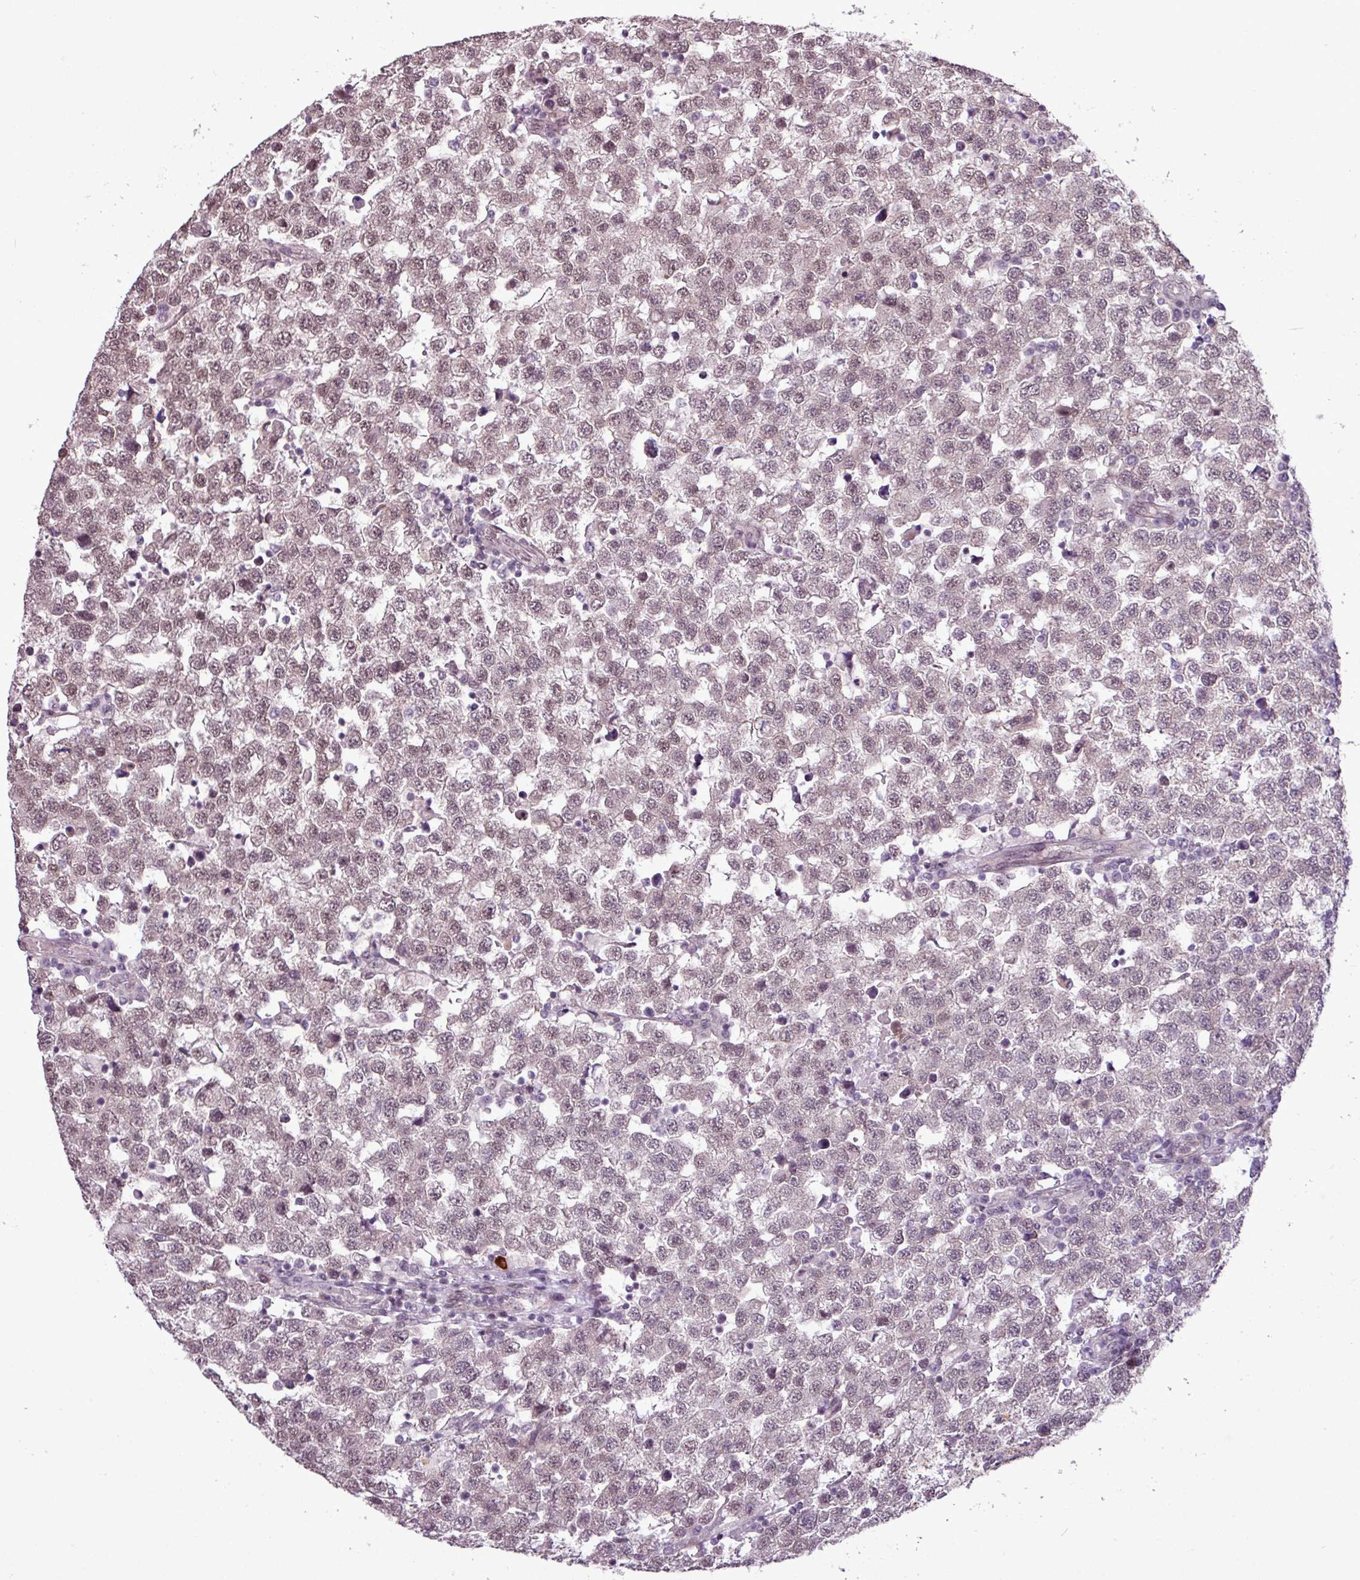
{"staining": {"intensity": "weak", "quantity": "25%-75%", "location": "nuclear"}, "tissue": "testis cancer", "cell_type": "Tumor cells", "image_type": "cancer", "snomed": [{"axis": "morphology", "description": "Seminoma, NOS"}, {"axis": "topography", "description": "Testis"}], "caption": "A brown stain labels weak nuclear expression of a protein in testis cancer tumor cells. (DAB IHC, brown staining for protein, blue staining for nuclei).", "gene": "GPT2", "patient": {"sex": "male", "age": 34}}